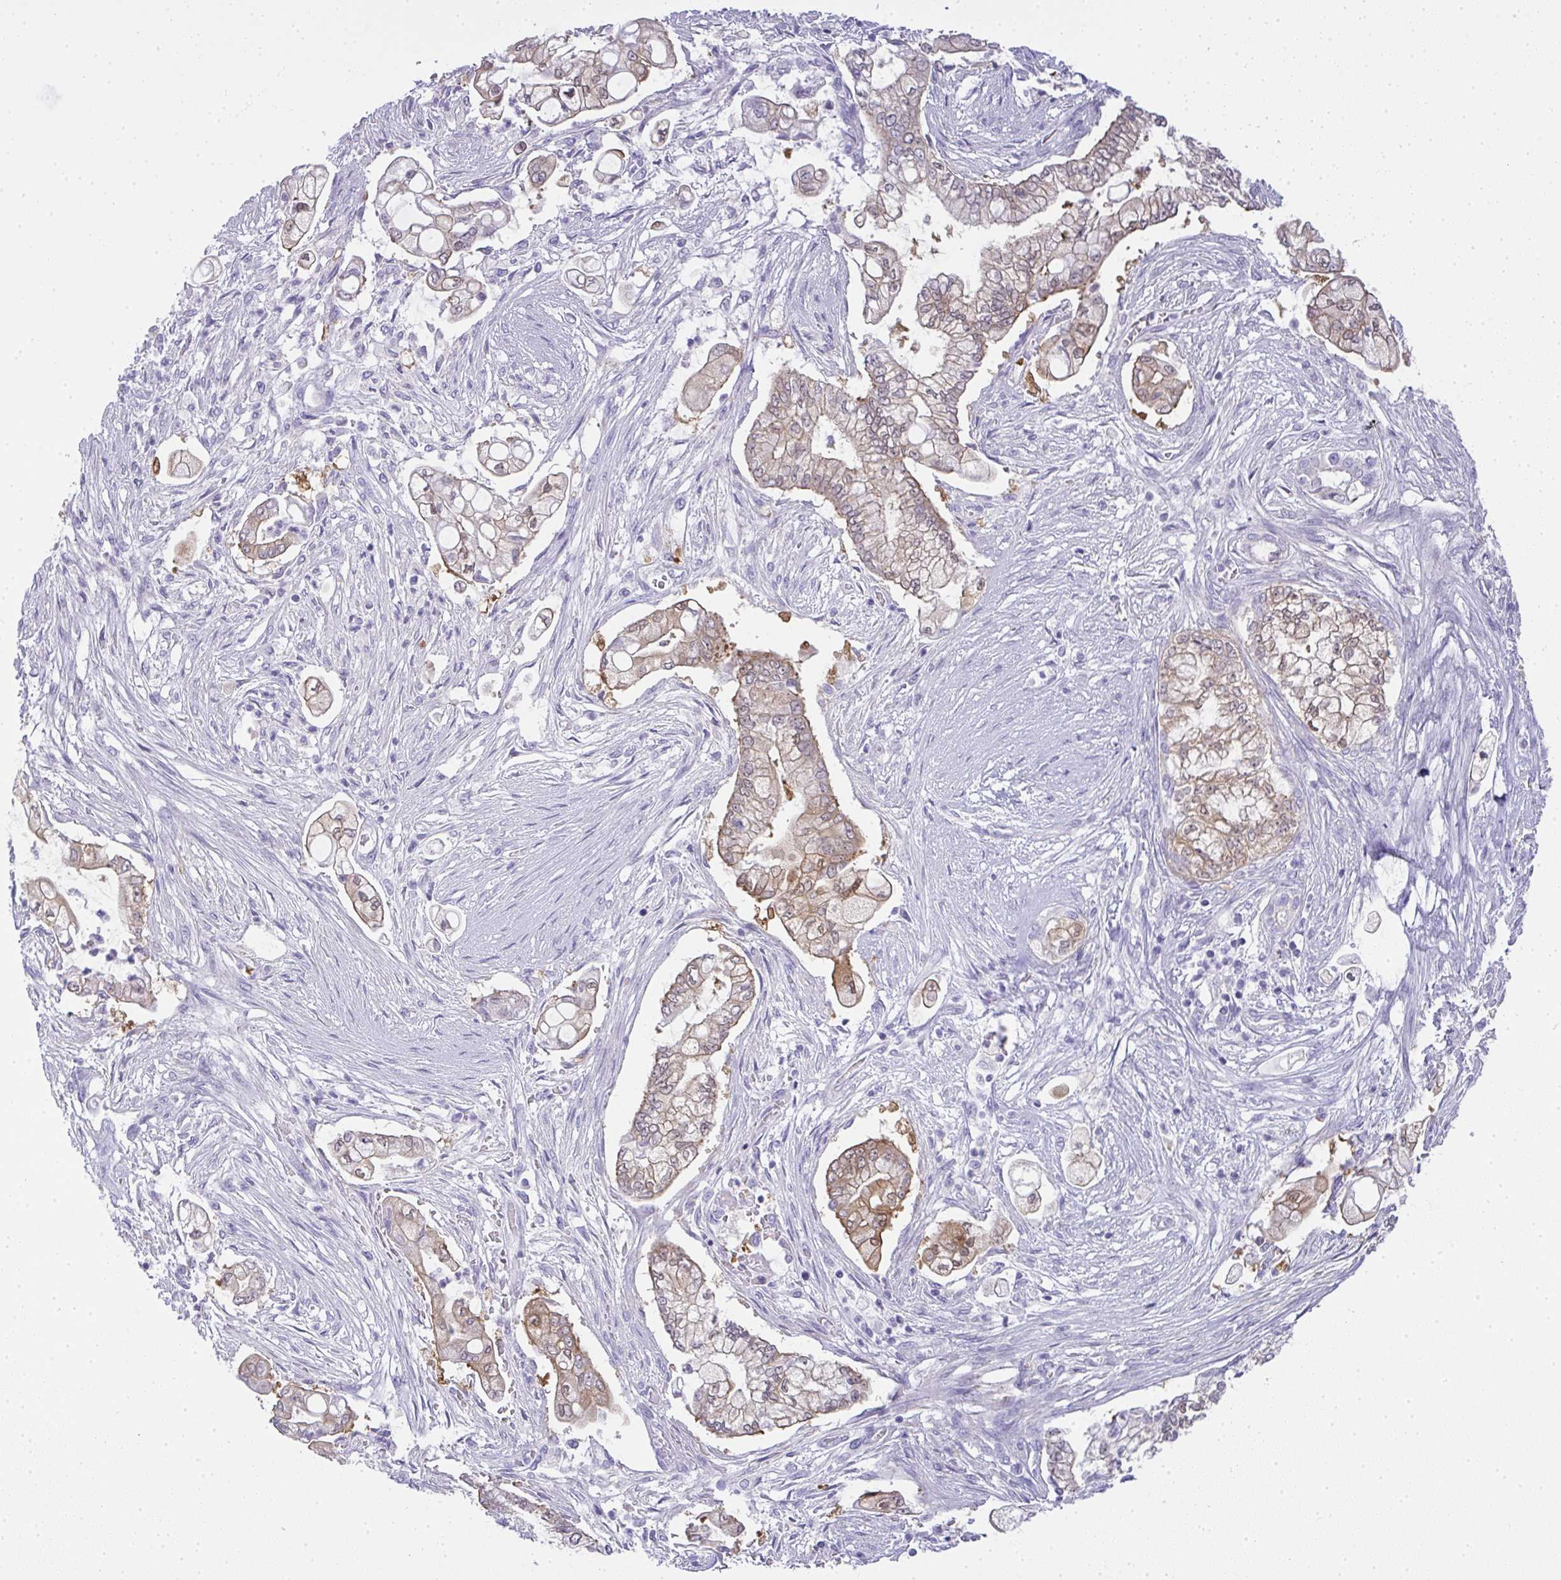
{"staining": {"intensity": "moderate", "quantity": "25%-75%", "location": "cytoplasmic/membranous,nuclear"}, "tissue": "pancreatic cancer", "cell_type": "Tumor cells", "image_type": "cancer", "snomed": [{"axis": "morphology", "description": "Adenocarcinoma, NOS"}, {"axis": "topography", "description": "Pancreas"}], "caption": "Adenocarcinoma (pancreatic) stained with a brown dye exhibits moderate cytoplasmic/membranous and nuclear positive expression in approximately 25%-75% of tumor cells.", "gene": "GSDMB", "patient": {"sex": "female", "age": 69}}